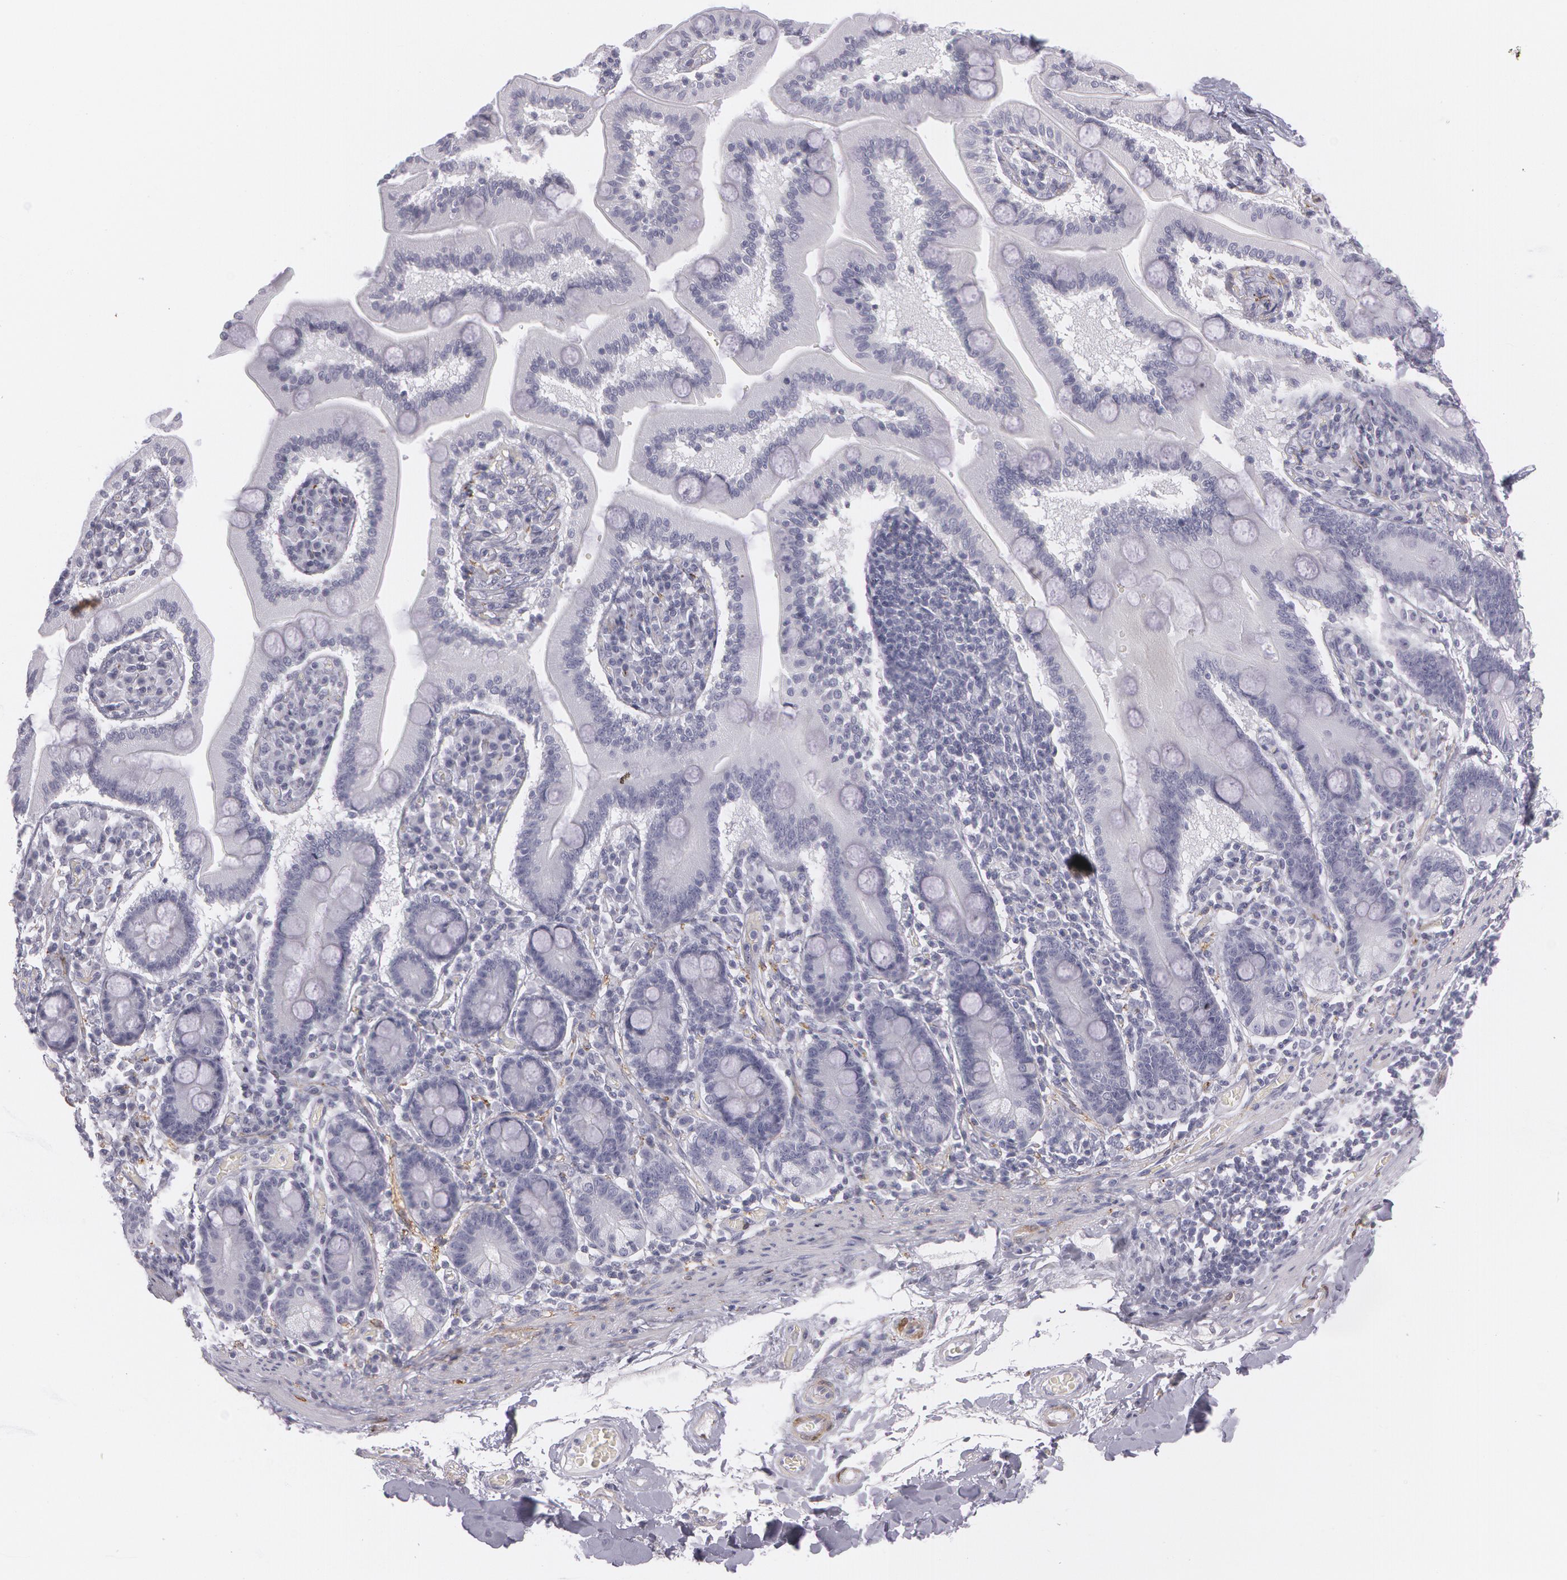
{"staining": {"intensity": "negative", "quantity": "none", "location": "none"}, "tissue": "adipose tissue", "cell_type": "Adipocytes", "image_type": "normal", "snomed": [{"axis": "morphology", "description": "Normal tissue, NOS"}, {"axis": "topography", "description": "Duodenum"}], "caption": "This is an immunohistochemistry (IHC) image of unremarkable adipose tissue. There is no positivity in adipocytes.", "gene": "SNCG", "patient": {"sex": "male", "age": 63}}